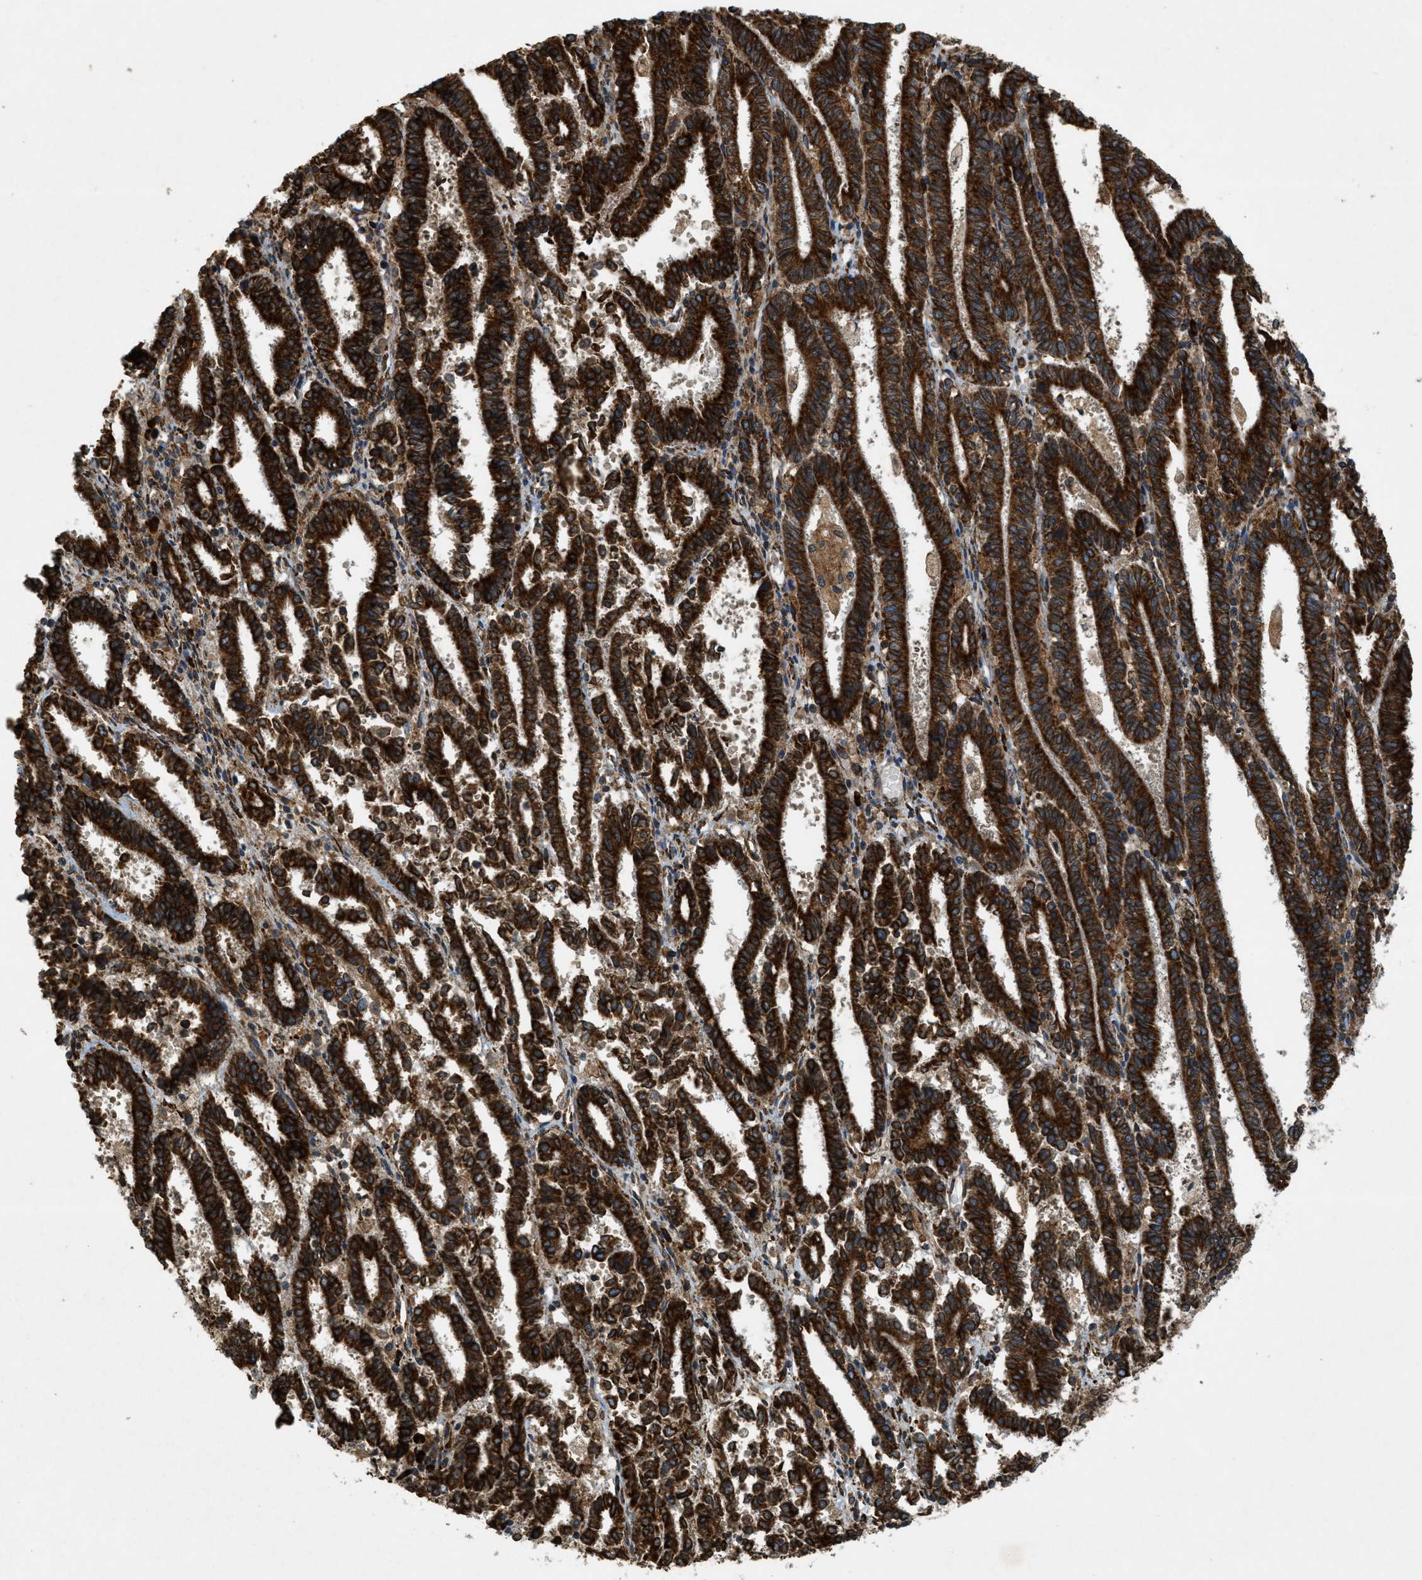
{"staining": {"intensity": "strong", "quantity": ">75%", "location": "cytoplasmic/membranous"}, "tissue": "endometrial cancer", "cell_type": "Tumor cells", "image_type": "cancer", "snomed": [{"axis": "morphology", "description": "Adenocarcinoma, NOS"}, {"axis": "topography", "description": "Uterus"}], "caption": "Protein analysis of endometrial cancer (adenocarcinoma) tissue reveals strong cytoplasmic/membranous expression in approximately >75% of tumor cells.", "gene": "PCDH18", "patient": {"sex": "female", "age": 83}}